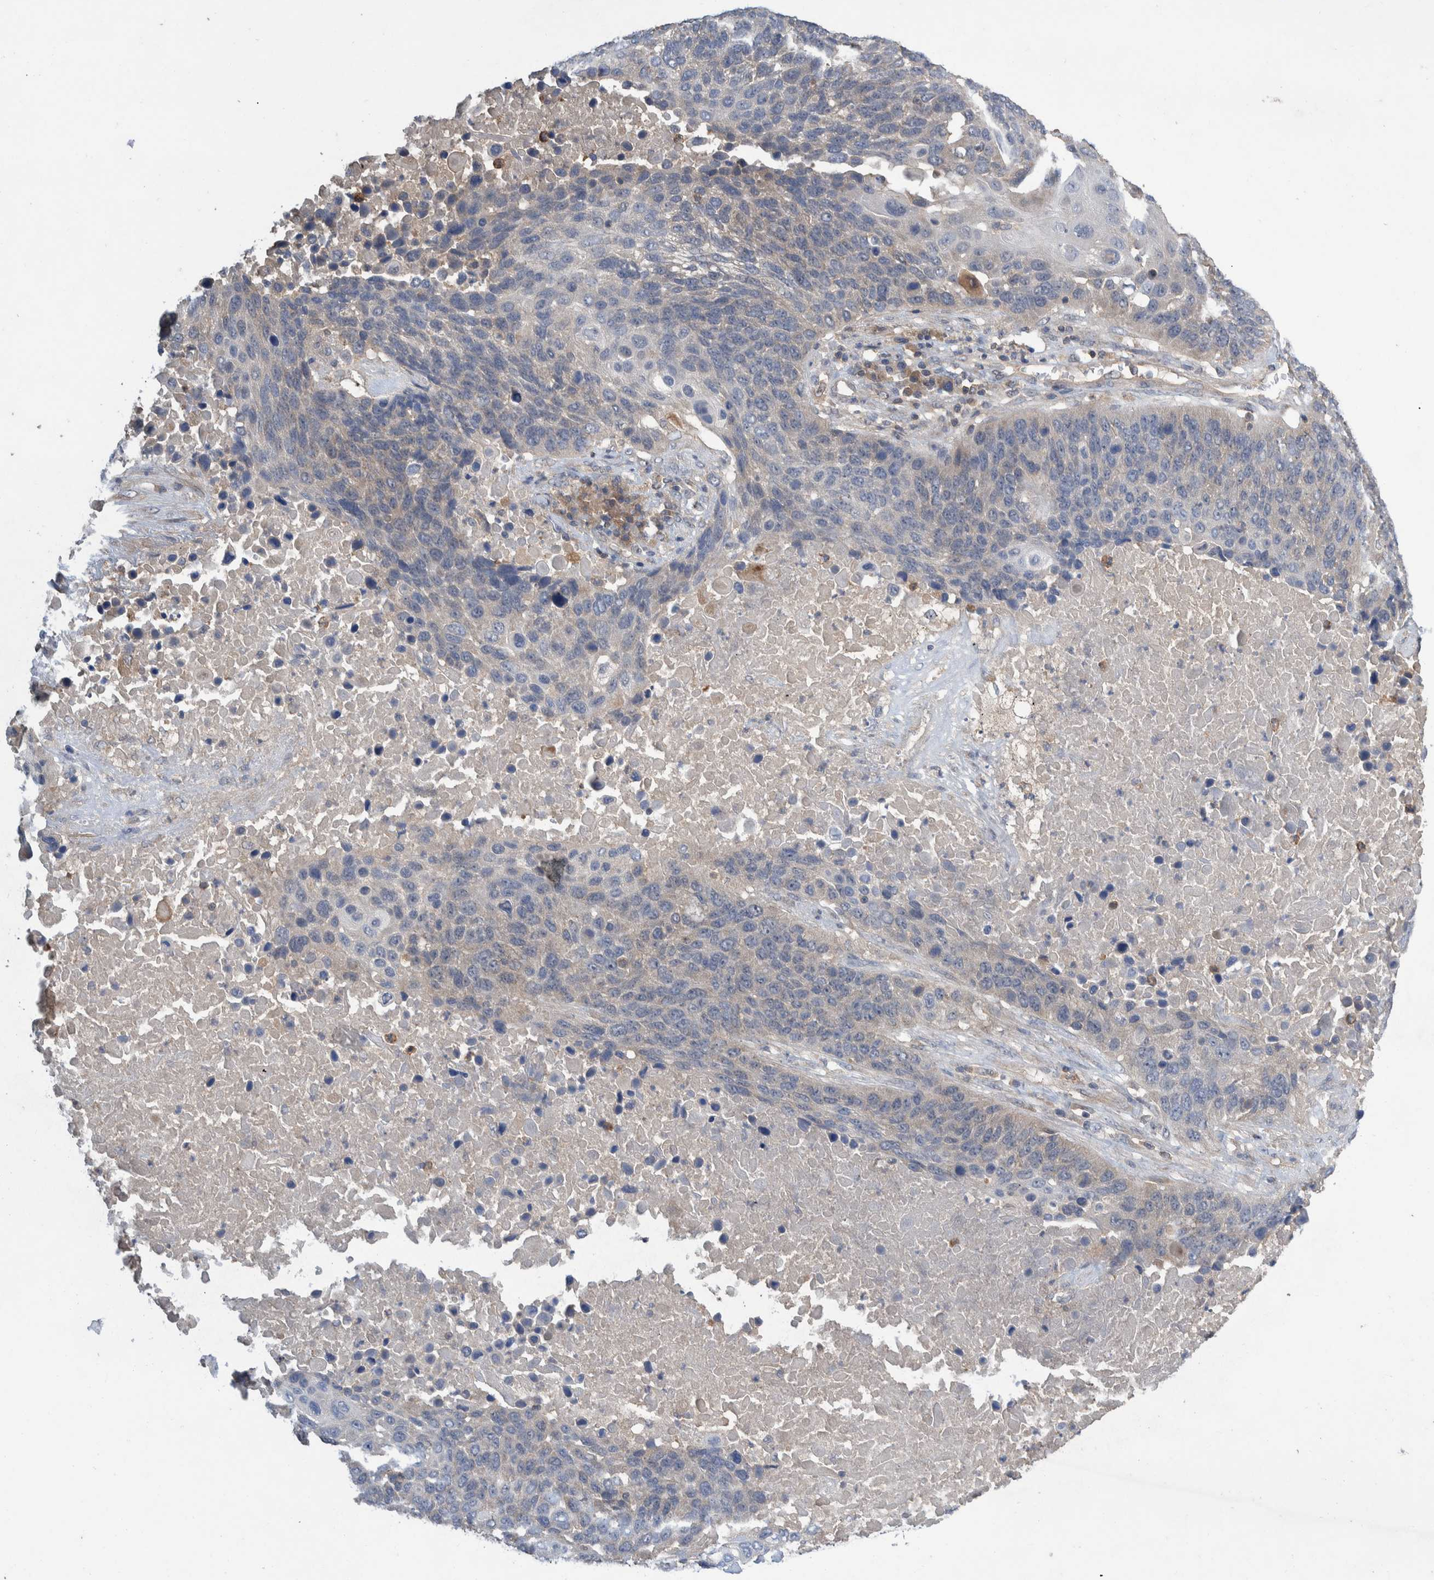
{"staining": {"intensity": "weak", "quantity": "<25%", "location": "cytoplasmic/membranous"}, "tissue": "lung cancer", "cell_type": "Tumor cells", "image_type": "cancer", "snomed": [{"axis": "morphology", "description": "Squamous cell carcinoma, NOS"}, {"axis": "topography", "description": "Lung"}], "caption": "Tumor cells show no significant positivity in lung cancer (squamous cell carcinoma). (DAB (3,3'-diaminobenzidine) immunohistochemistry, high magnification).", "gene": "PLPBP", "patient": {"sex": "male", "age": 66}}